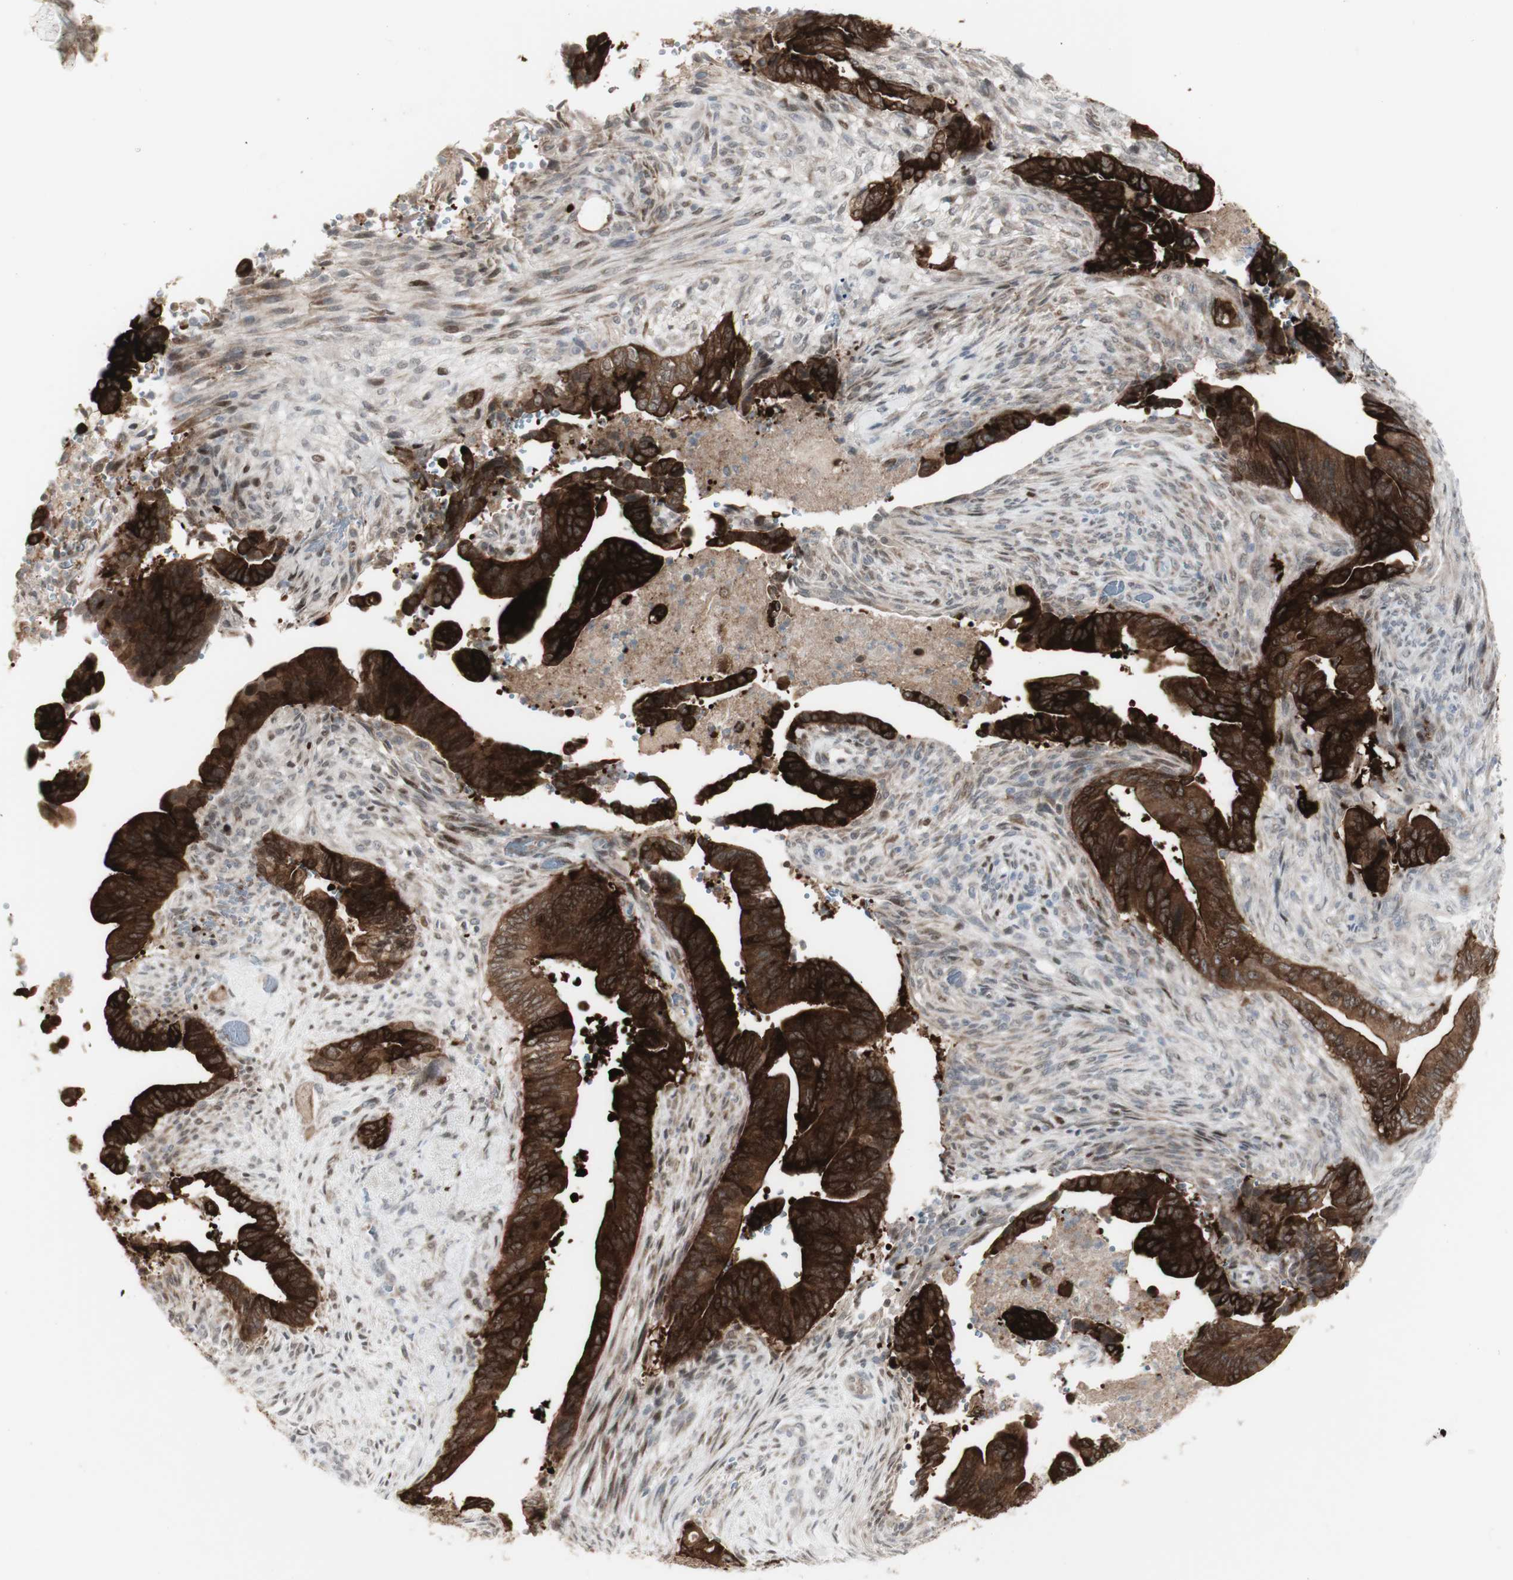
{"staining": {"intensity": "strong", "quantity": ">75%", "location": "cytoplasmic/membranous"}, "tissue": "pancreatic cancer", "cell_type": "Tumor cells", "image_type": "cancer", "snomed": [{"axis": "morphology", "description": "Adenocarcinoma, NOS"}, {"axis": "topography", "description": "Pancreas"}], "caption": "The photomicrograph shows immunohistochemical staining of pancreatic adenocarcinoma. There is strong cytoplasmic/membranous positivity is appreciated in about >75% of tumor cells. Immunohistochemistry stains the protein of interest in brown and the nuclei are stained blue.", "gene": "C1orf116", "patient": {"sex": "male", "age": 70}}